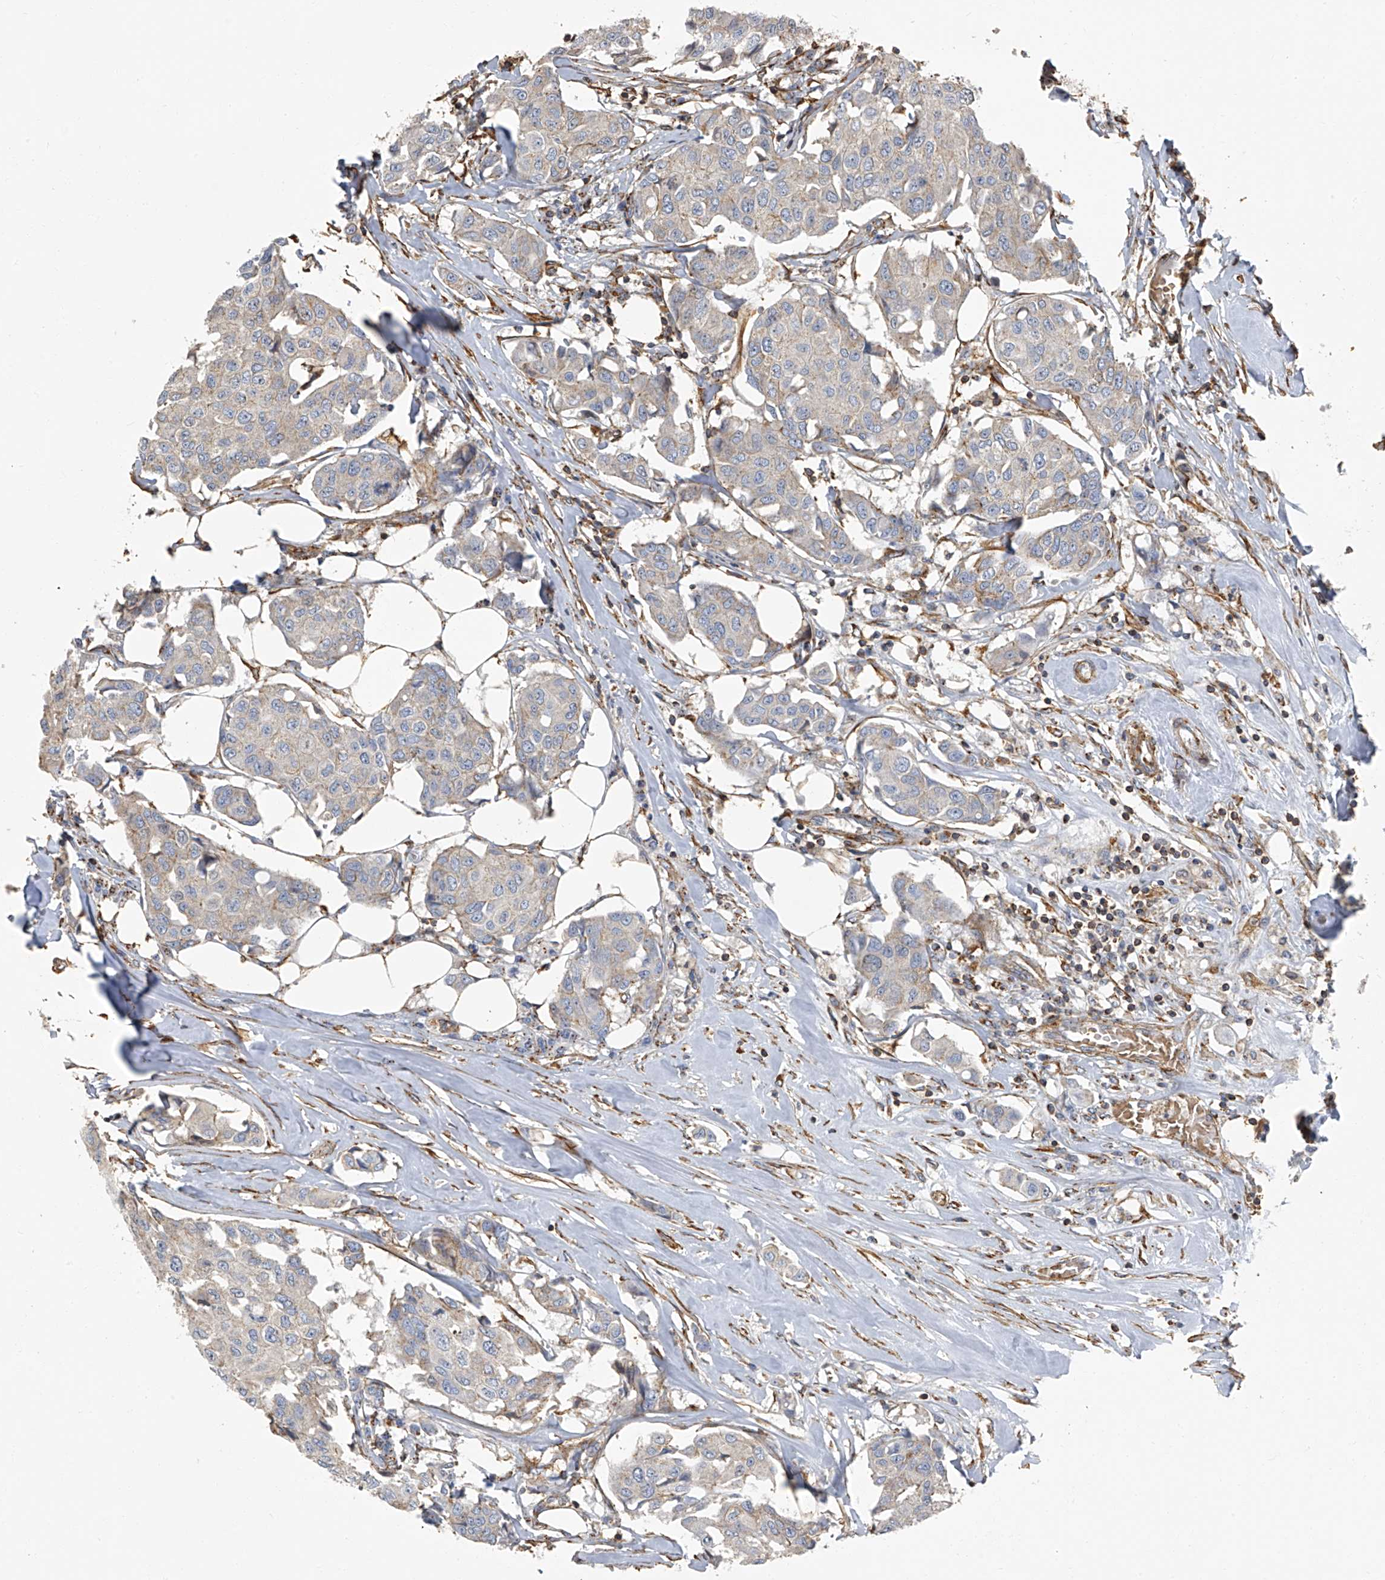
{"staining": {"intensity": "negative", "quantity": "none", "location": "none"}, "tissue": "breast cancer", "cell_type": "Tumor cells", "image_type": "cancer", "snomed": [{"axis": "morphology", "description": "Duct carcinoma"}, {"axis": "topography", "description": "Breast"}], "caption": "Breast cancer (invasive ductal carcinoma) stained for a protein using immunohistochemistry reveals no staining tumor cells.", "gene": "SEPTIN7", "patient": {"sex": "female", "age": 80}}